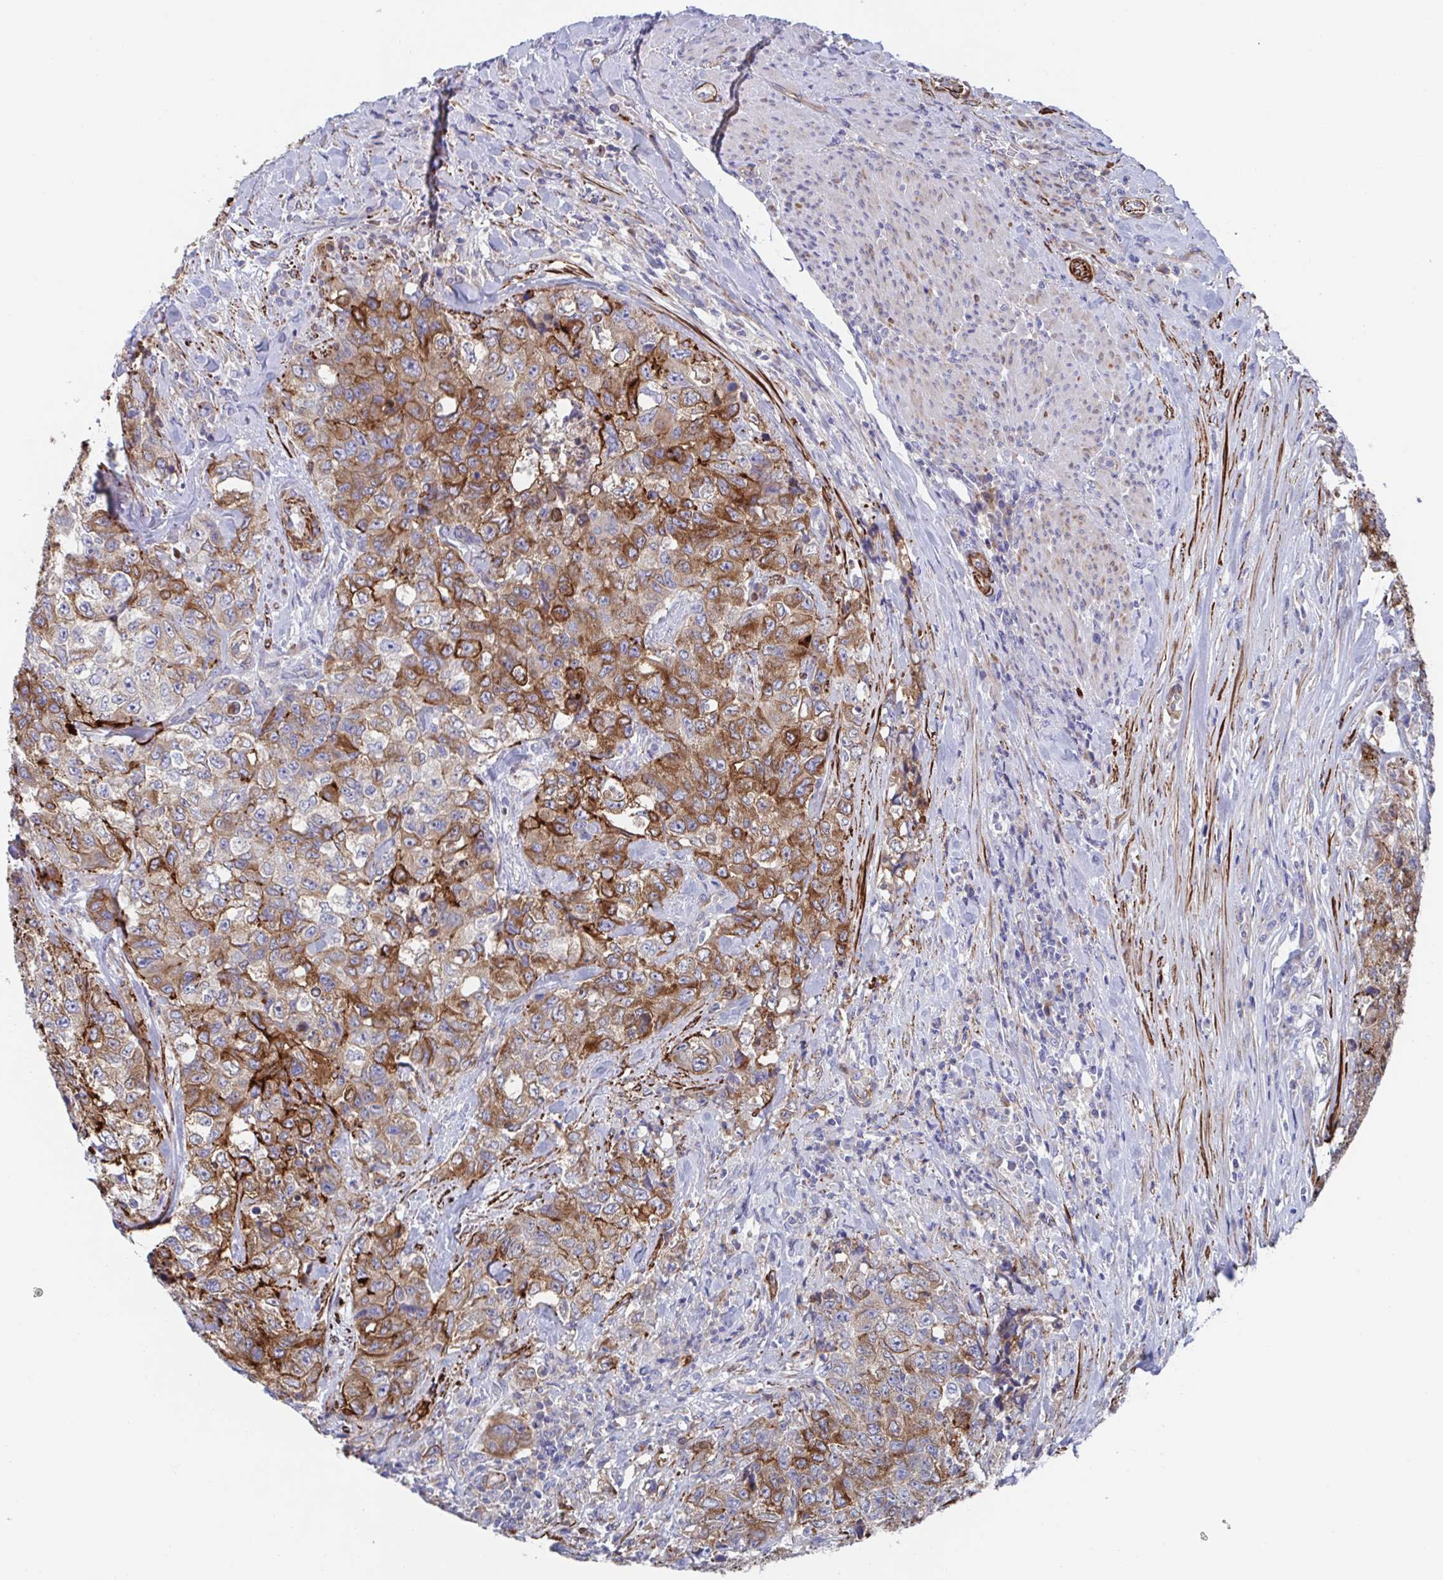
{"staining": {"intensity": "moderate", "quantity": ">75%", "location": "cytoplasmic/membranous"}, "tissue": "urothelial cancer", "cell_type": "Tumor cells", "image_type": "cancer", "snomed": [{"axis": "morphology", "description": "Urothelial carcinoma, High grade"}, {"axis": "topography", "description": "Urinary bladder"}], "caption": "Immunohistochemistry (DAB (3,3'-diaminobenzidine)) staining of human urothelial cancer shows moderate cytoplasmic/membranous protein positivity in approximately >75% of tumor cells.", "gene": "KLC3", "patient": {"sex": "female", "age": 78}}